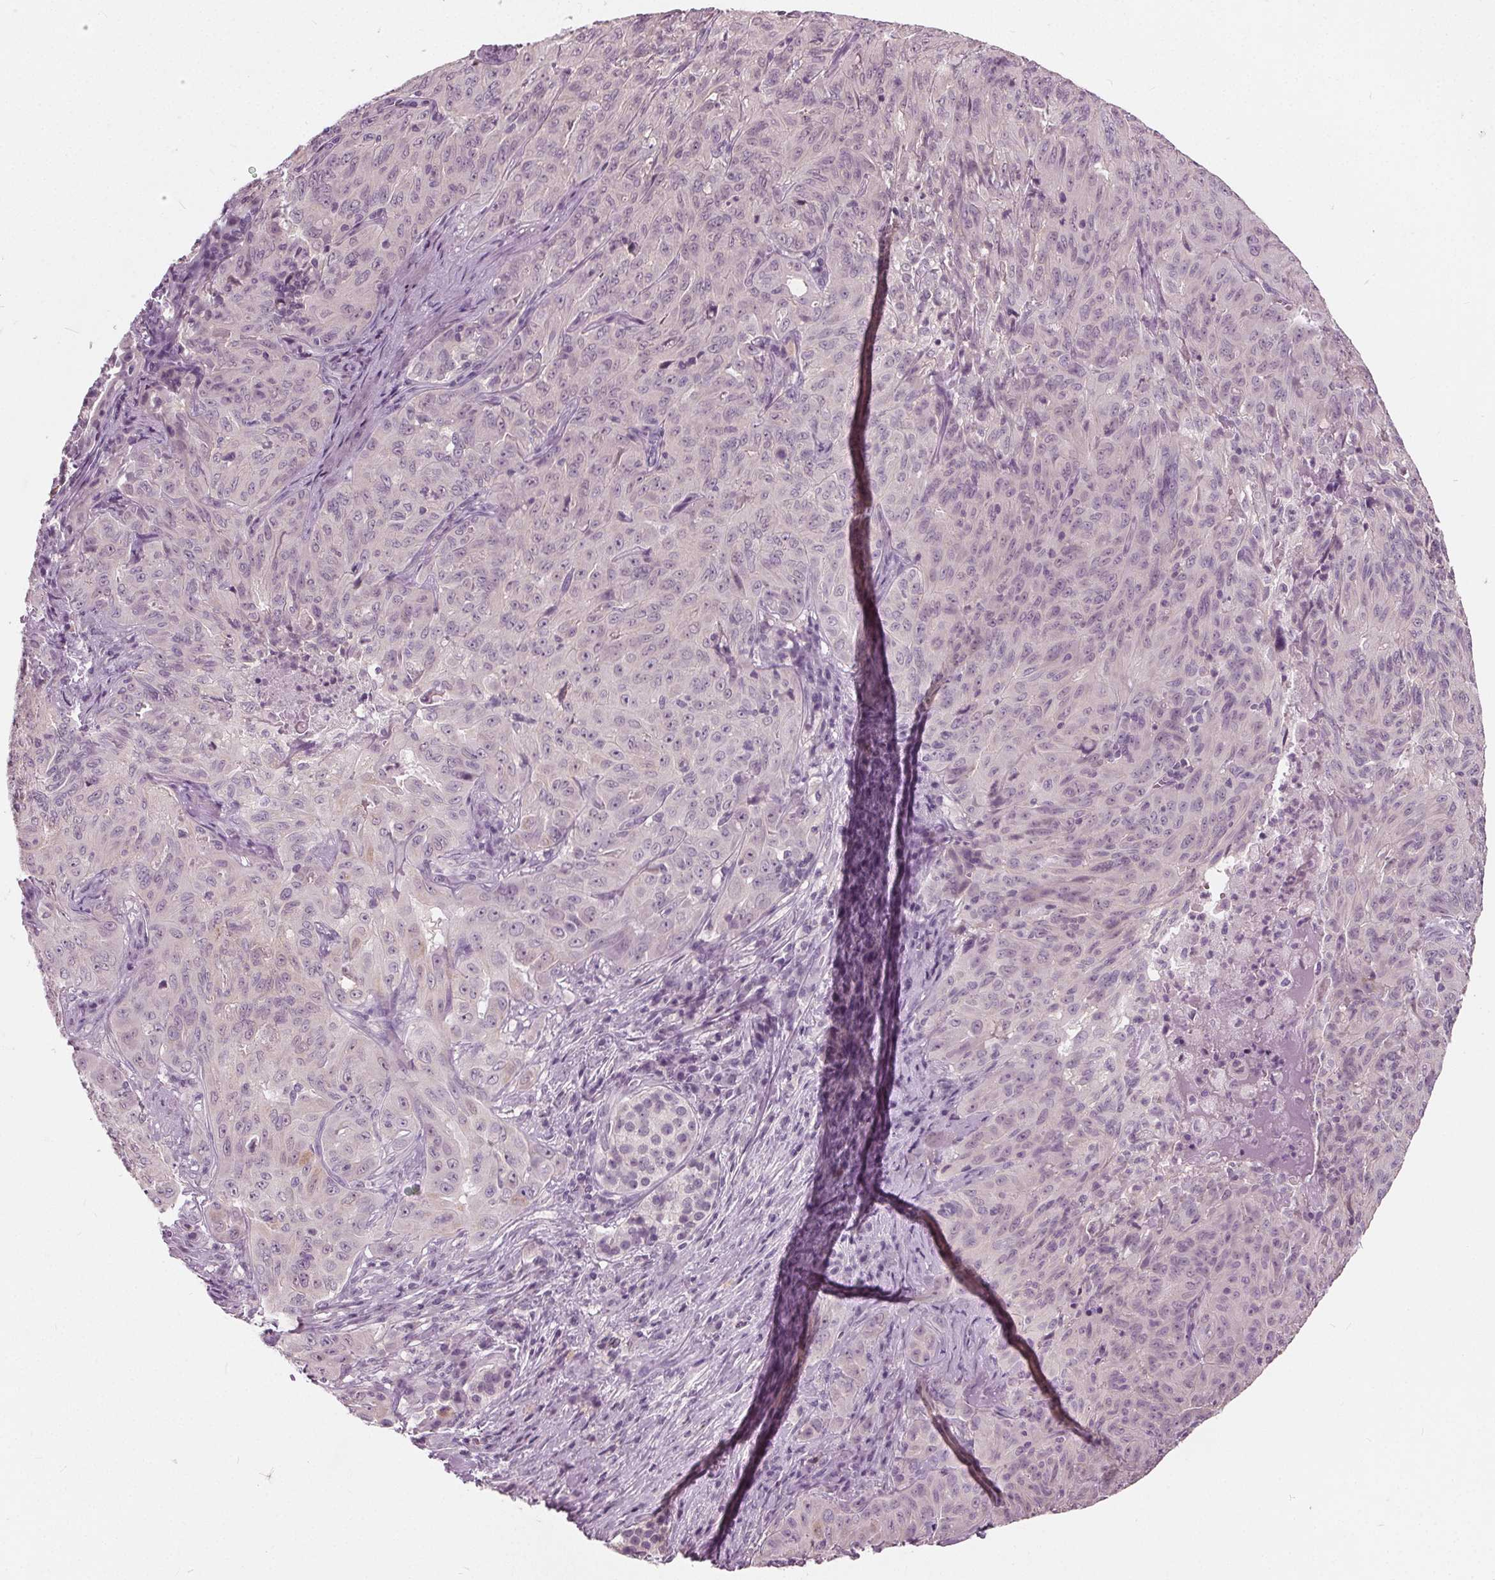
{"staining": {"intensity": "negative", "quantity": "none", "location": "none"}, "tissue": "pancreatic cancer", "cell_type": "Tumor cells", "image_type": "cancer", "snomed": [{"axis": "morphology", "description": "Adenocarcinoma, NOS"}, {"axis": "topography", "description": "Pancreas"}], "caption": "IHC of pancreatic cancer exhibits no staining in tumor cells.", "gene": "TKFC", "patient": {"sex": "male", "age": 63}}